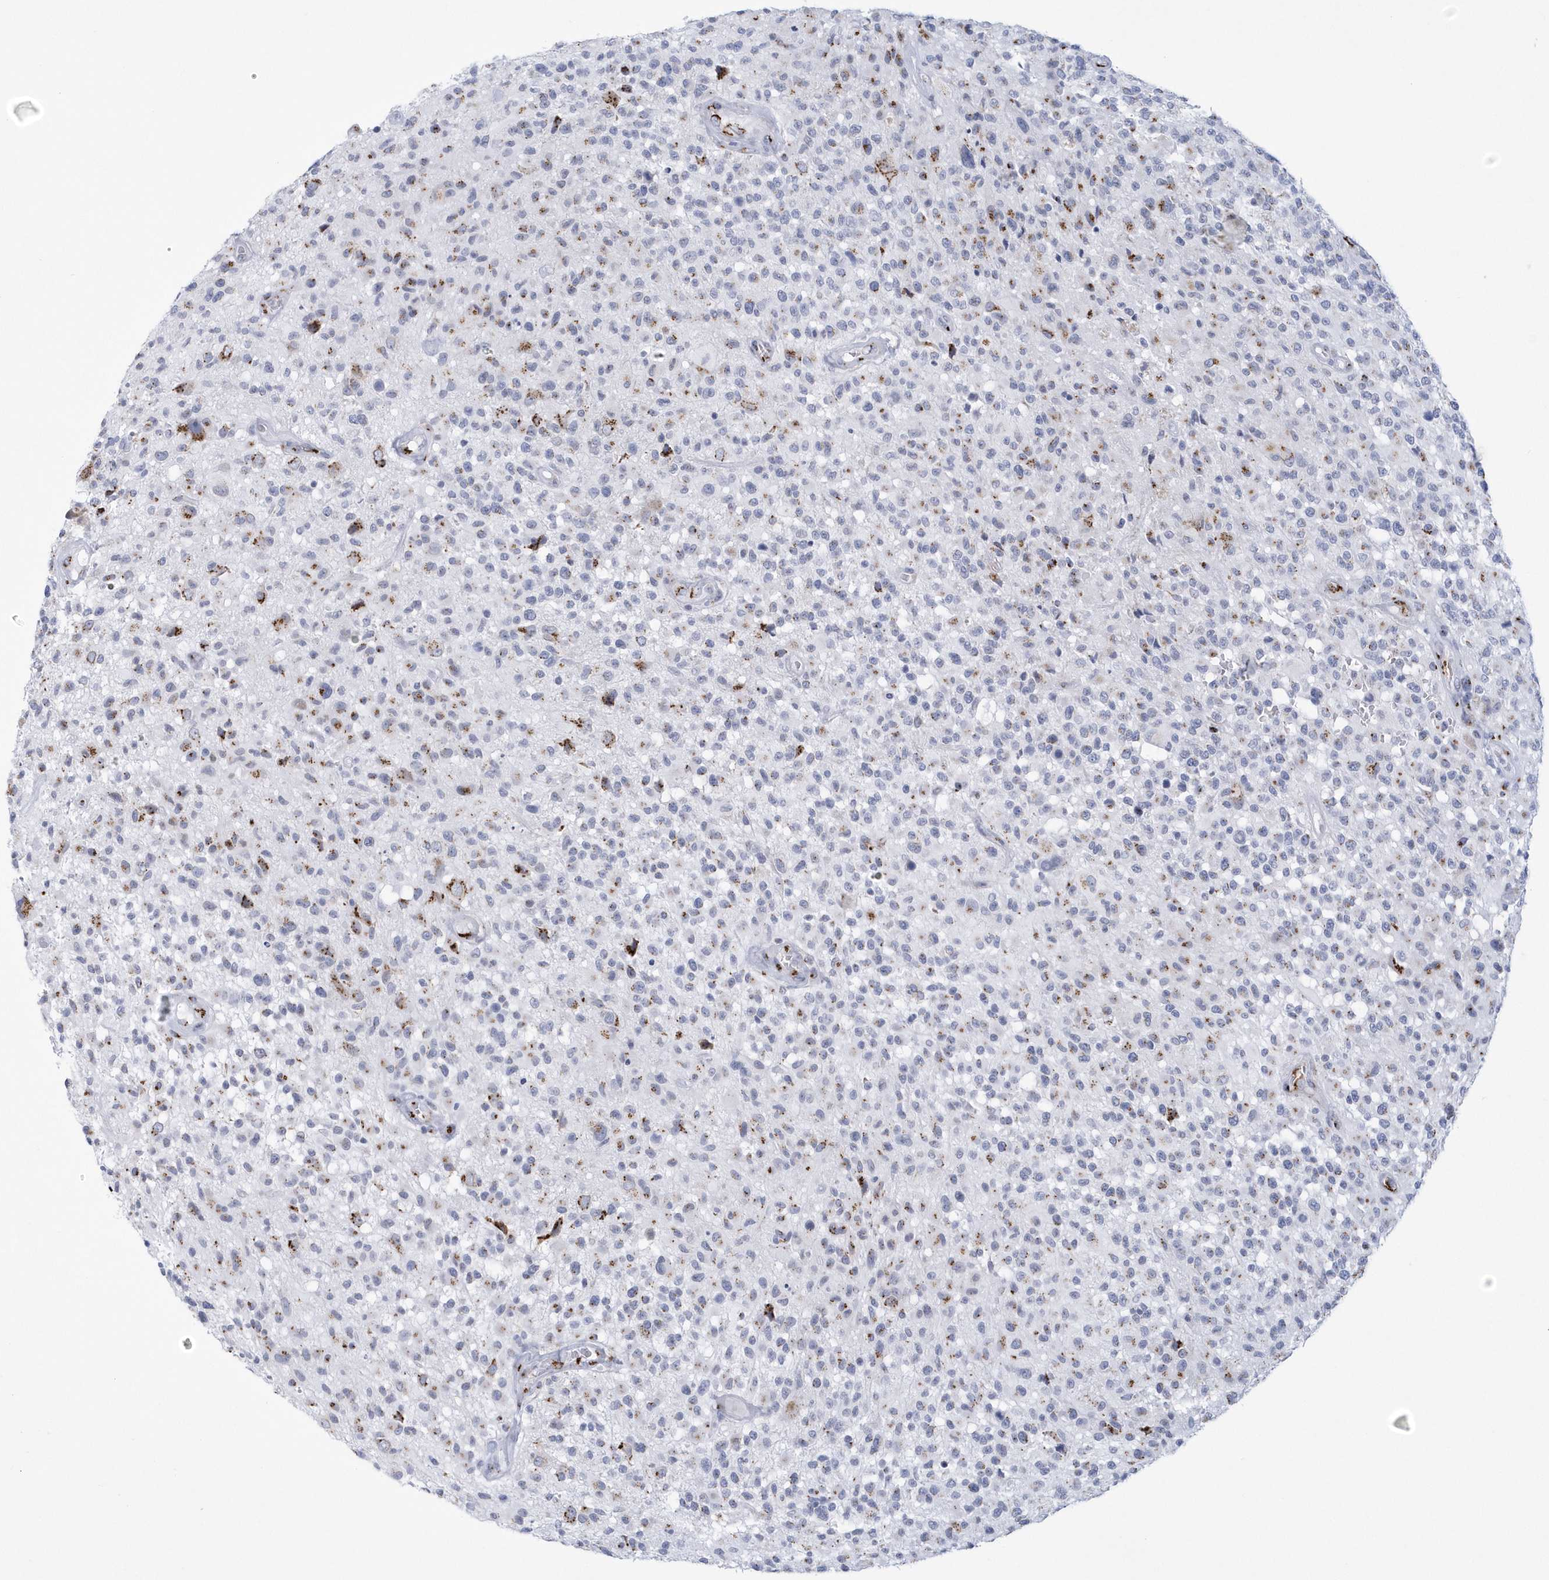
{"staining": {"intensity": "moderate", "quantity": "<25%", "location": "cytoplasmic/membranous"}, "tissue": "glioma", "cell_type": "Tumor cells", "image_type": "cancer", "snomed": [{"axis": "morphology", "description": "Glioma, malignant, High grade"}, {"axis": "morphology", "description": "Glioblastoma, NOS"}, {"axis": "topography", "description": "Brain"}], "caption": "Protein staining of glioma tissue displays moderate cytoplasmic/membranous staining in approximately <25% of tumor cells. Immunohistochemistry stains the protein in brown and the nuclei are stained blue.", "gene": "SLX9", "patient": {"sex": "male", "age": 60}}